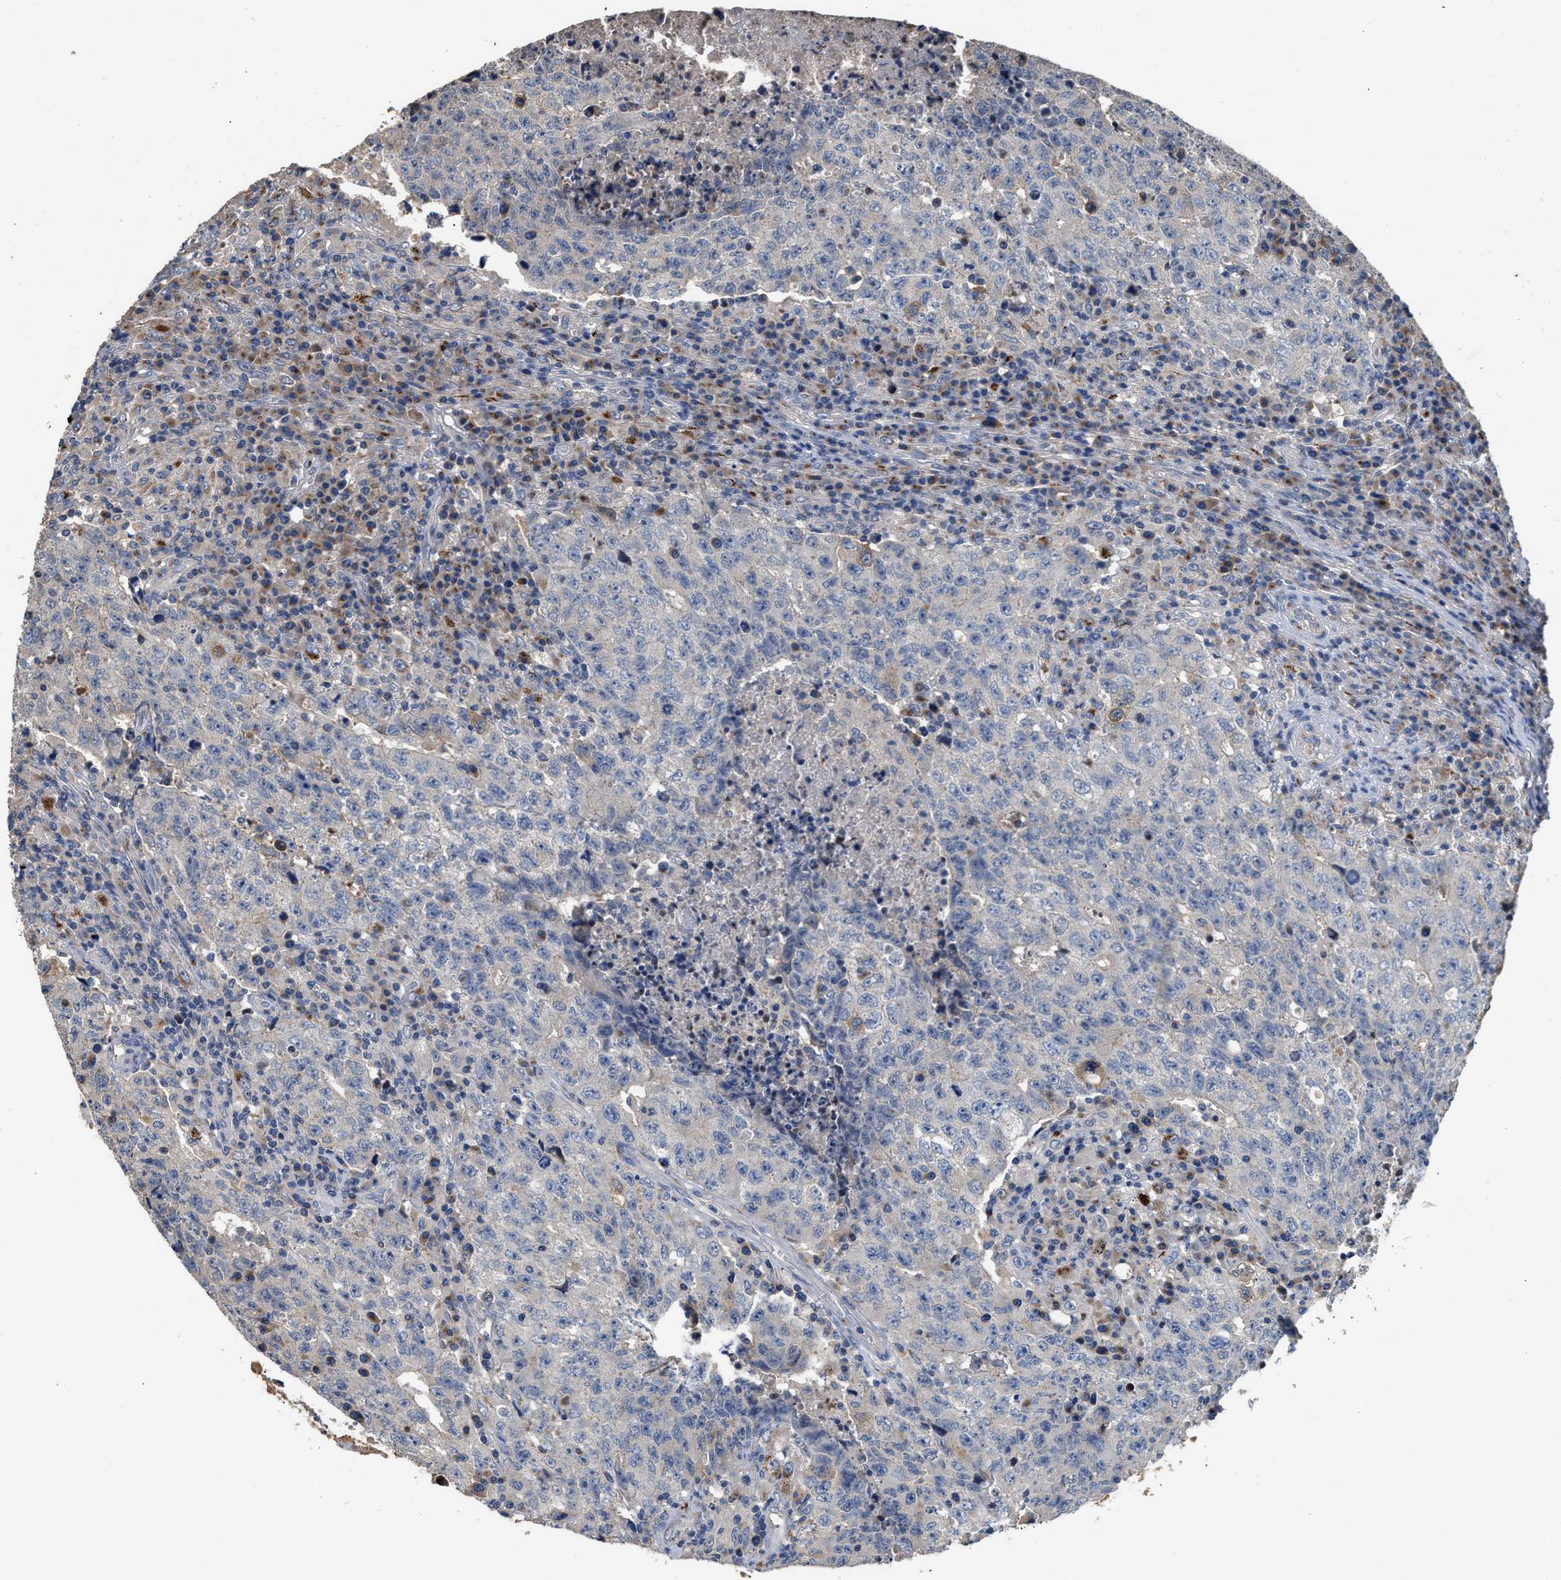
{"staining": {"intensity": "negative", "quantity": "none", "location": "none"}, "tissue": "testis cancer", "cell_type": "Tumor cells", "image_type": "cancer", "snomed": [{"axis": "morphology", "description": "Necrosis, NOS"}, {"axis": "morphology", "description": "Carcinoma, Embryonal, NOS"}, {"axis": "topography", "description": "Testis"}], "caption": "Immunohistochemistry of human embryonal carcinoma (testis) demonstrates no expression in tumor cells.", "gene": "SIK2", "patient": {"sex": "male", "age": 19}}